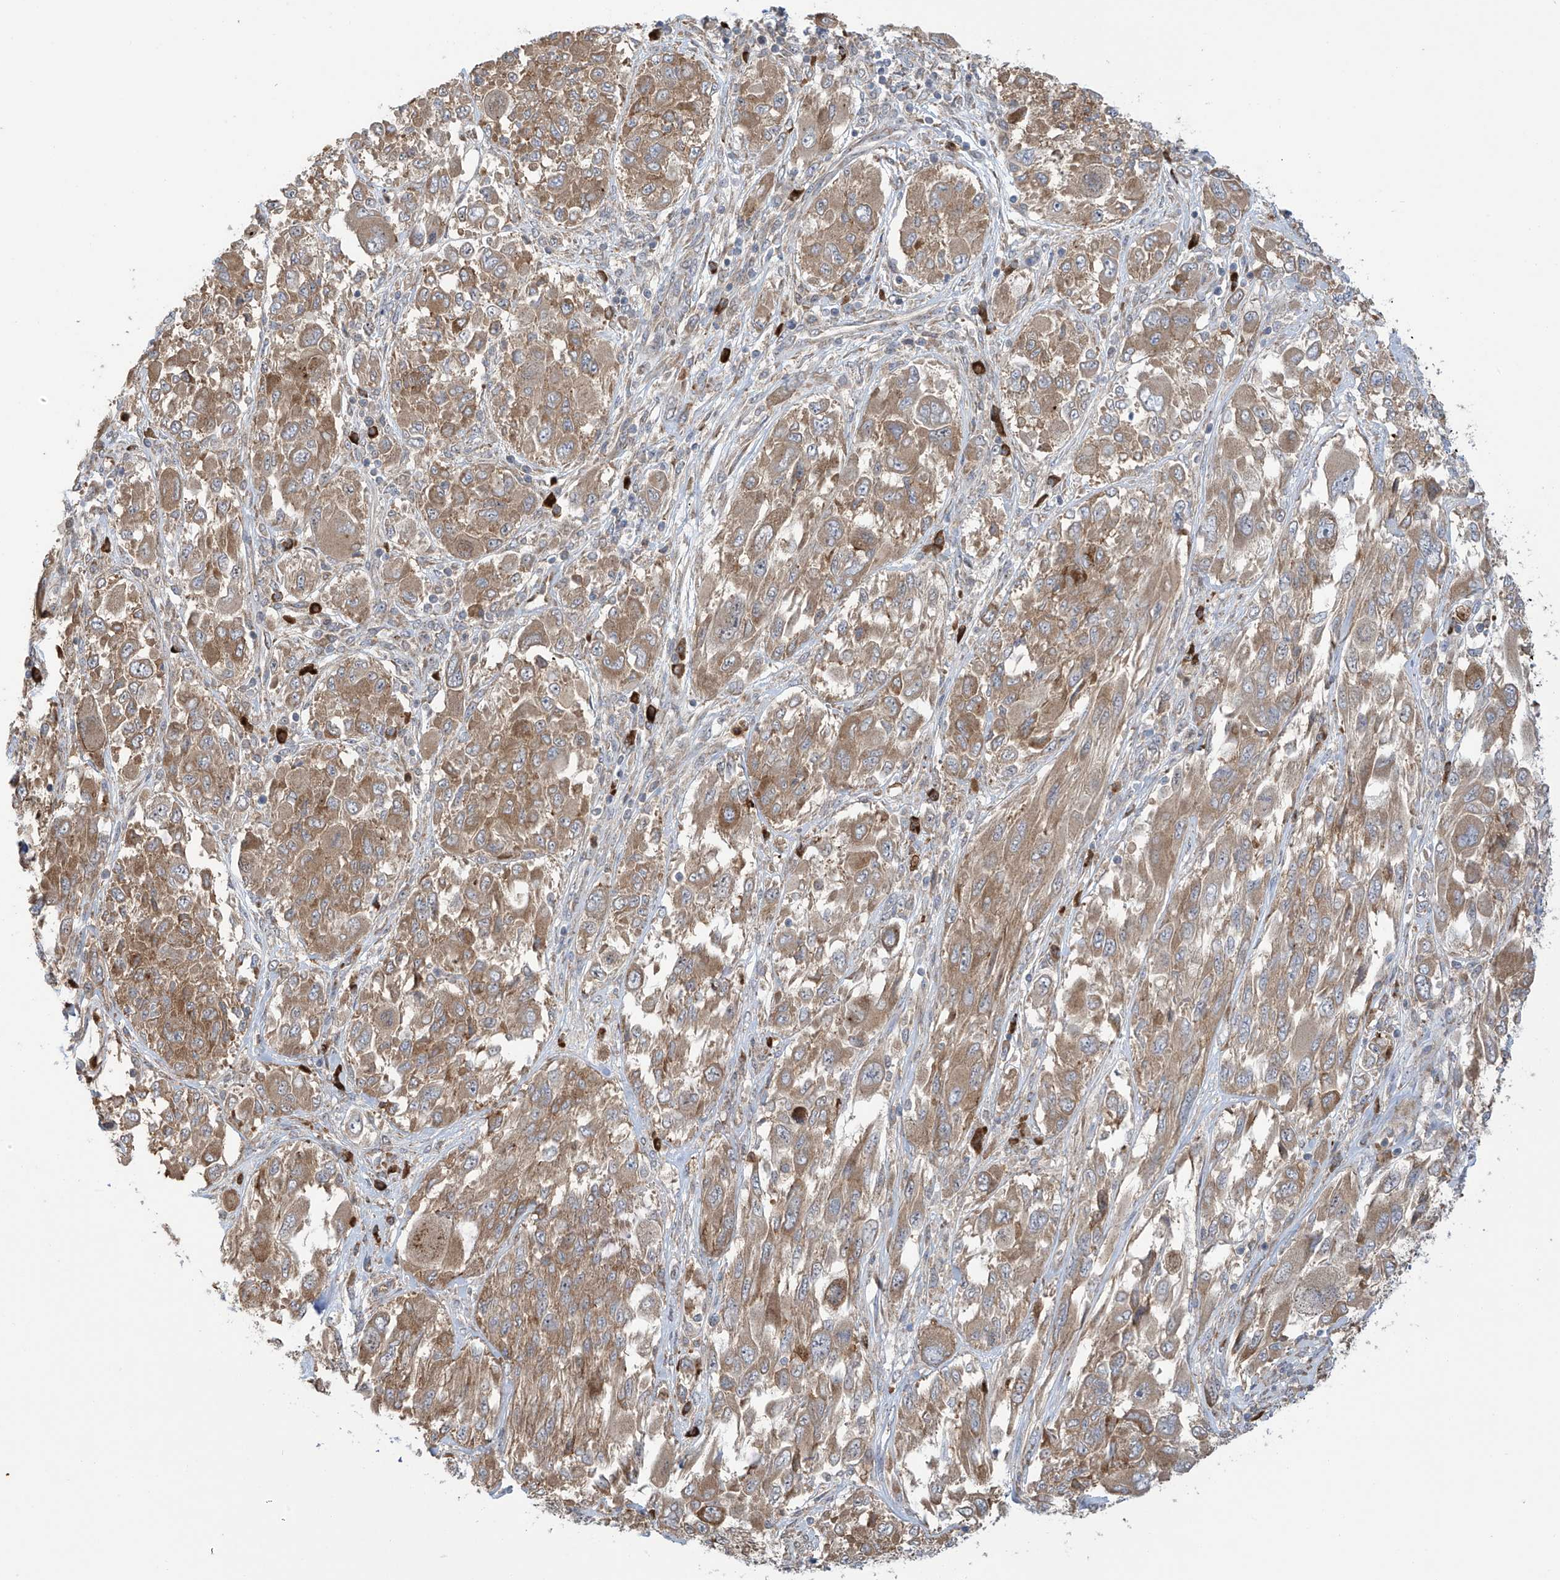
{"staining": {"intensity": "moderate", "quantity": ">75%", "location": "cytoplasmic/membranous"}, "tissue": "melanoma", "cell_type": "Tumor cells", "image_type": "cancer", "snomed": [{"axis": "morphology", "description": "Malignant melanoma, NOS"}, {"axis": "topography", "description": "Skin"}], "caption": "Brown immunohistochemical staining in human malignant melanoma displays moderate cytoplasmic/membranous positivity in approximately >75% of tumor cells.", "gene": "KIAA1522", "patient": {"sex": "female", "age": 91}}